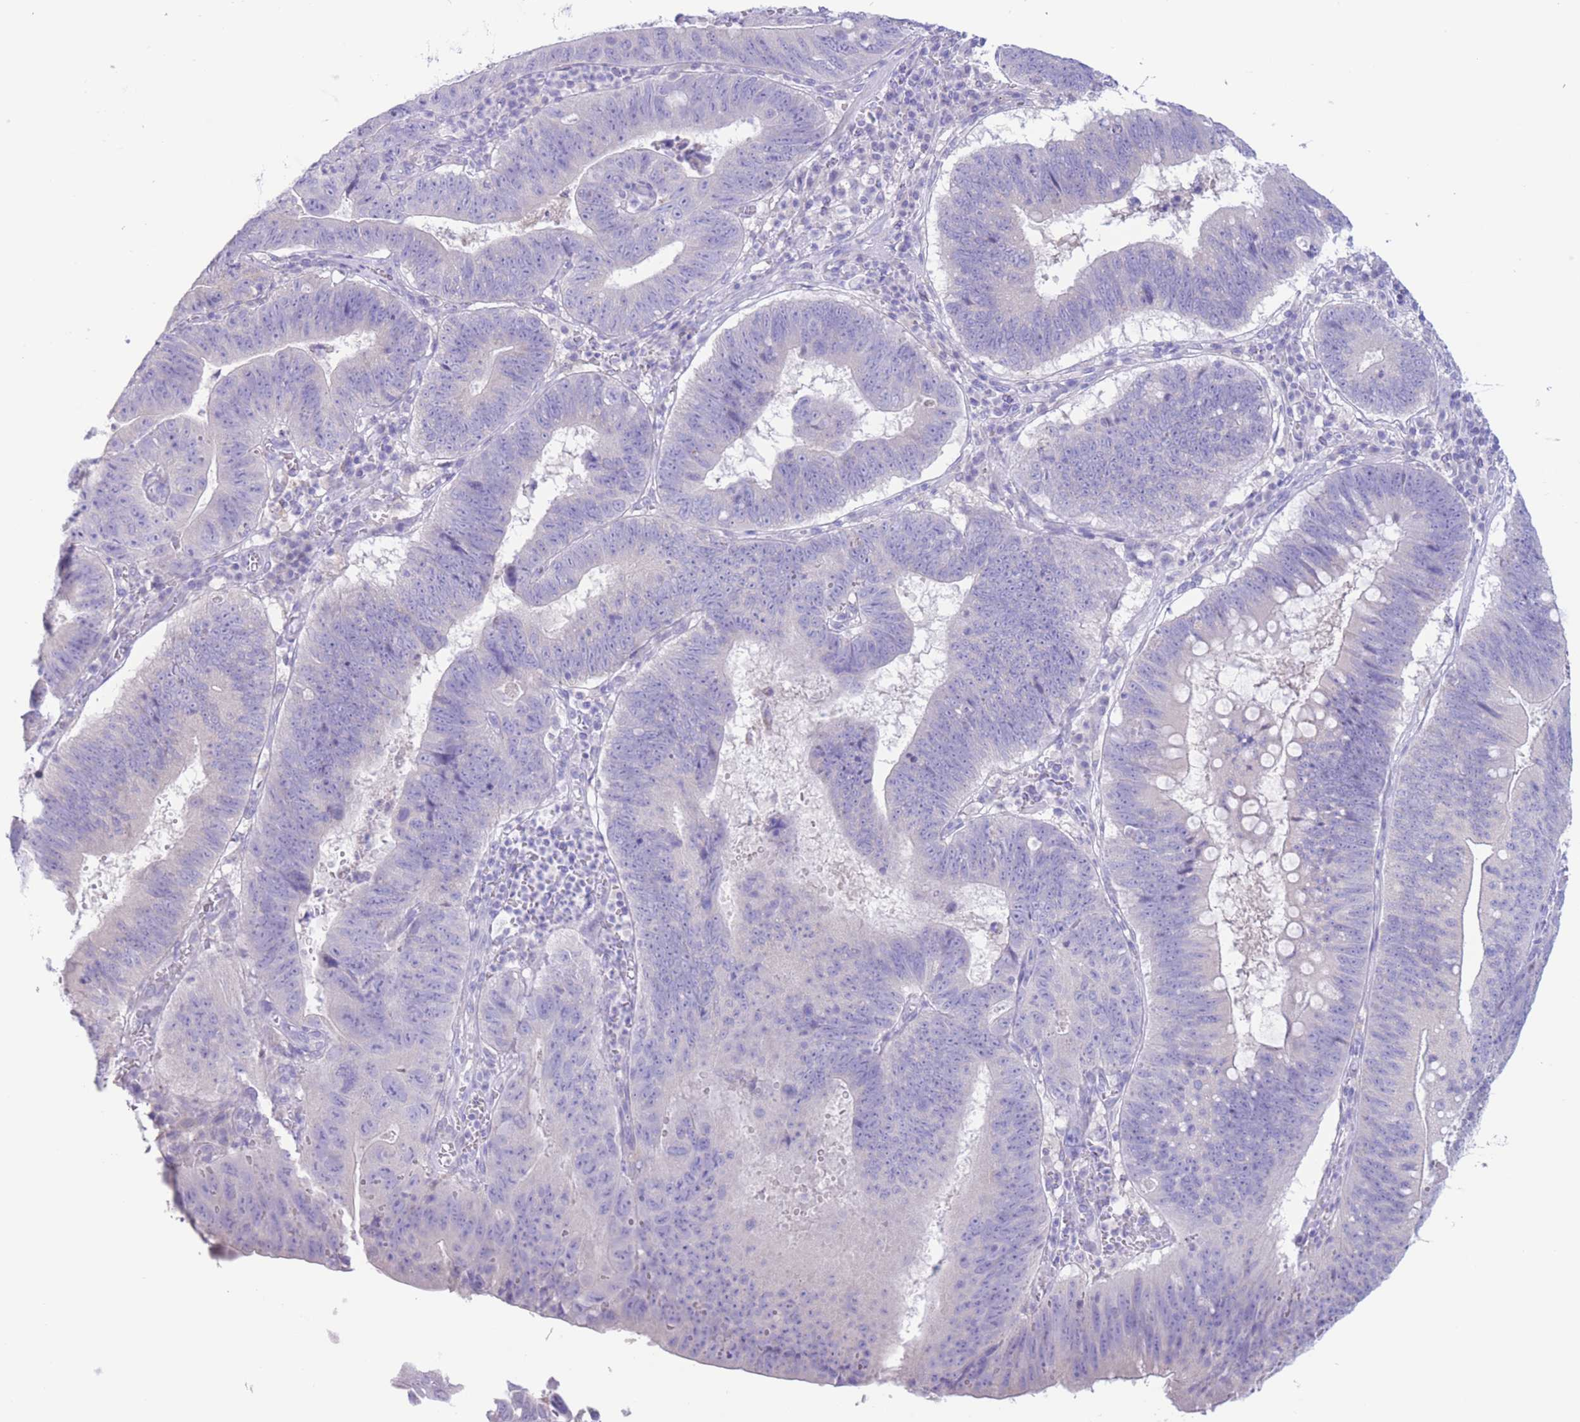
{"staining": {"intensity": "weak", "quantity": "<25%", "location": "cytoplasmic/membranous"}, "tissue": "stomach cancer", "cell_type": "Tumor cells", "image_type": "cancer", "snomed": [{"axis": "morphology", "description": "Adenocarcinoma, NOS"}, {"axis": "topography", "description": "Stomach"}], "caption": "Image shows no protein expression in tumor cells of adenocarcinoma (stomach) tissue.", "gene": "FAH", "patient": {"sex": "male", "age": 59}}